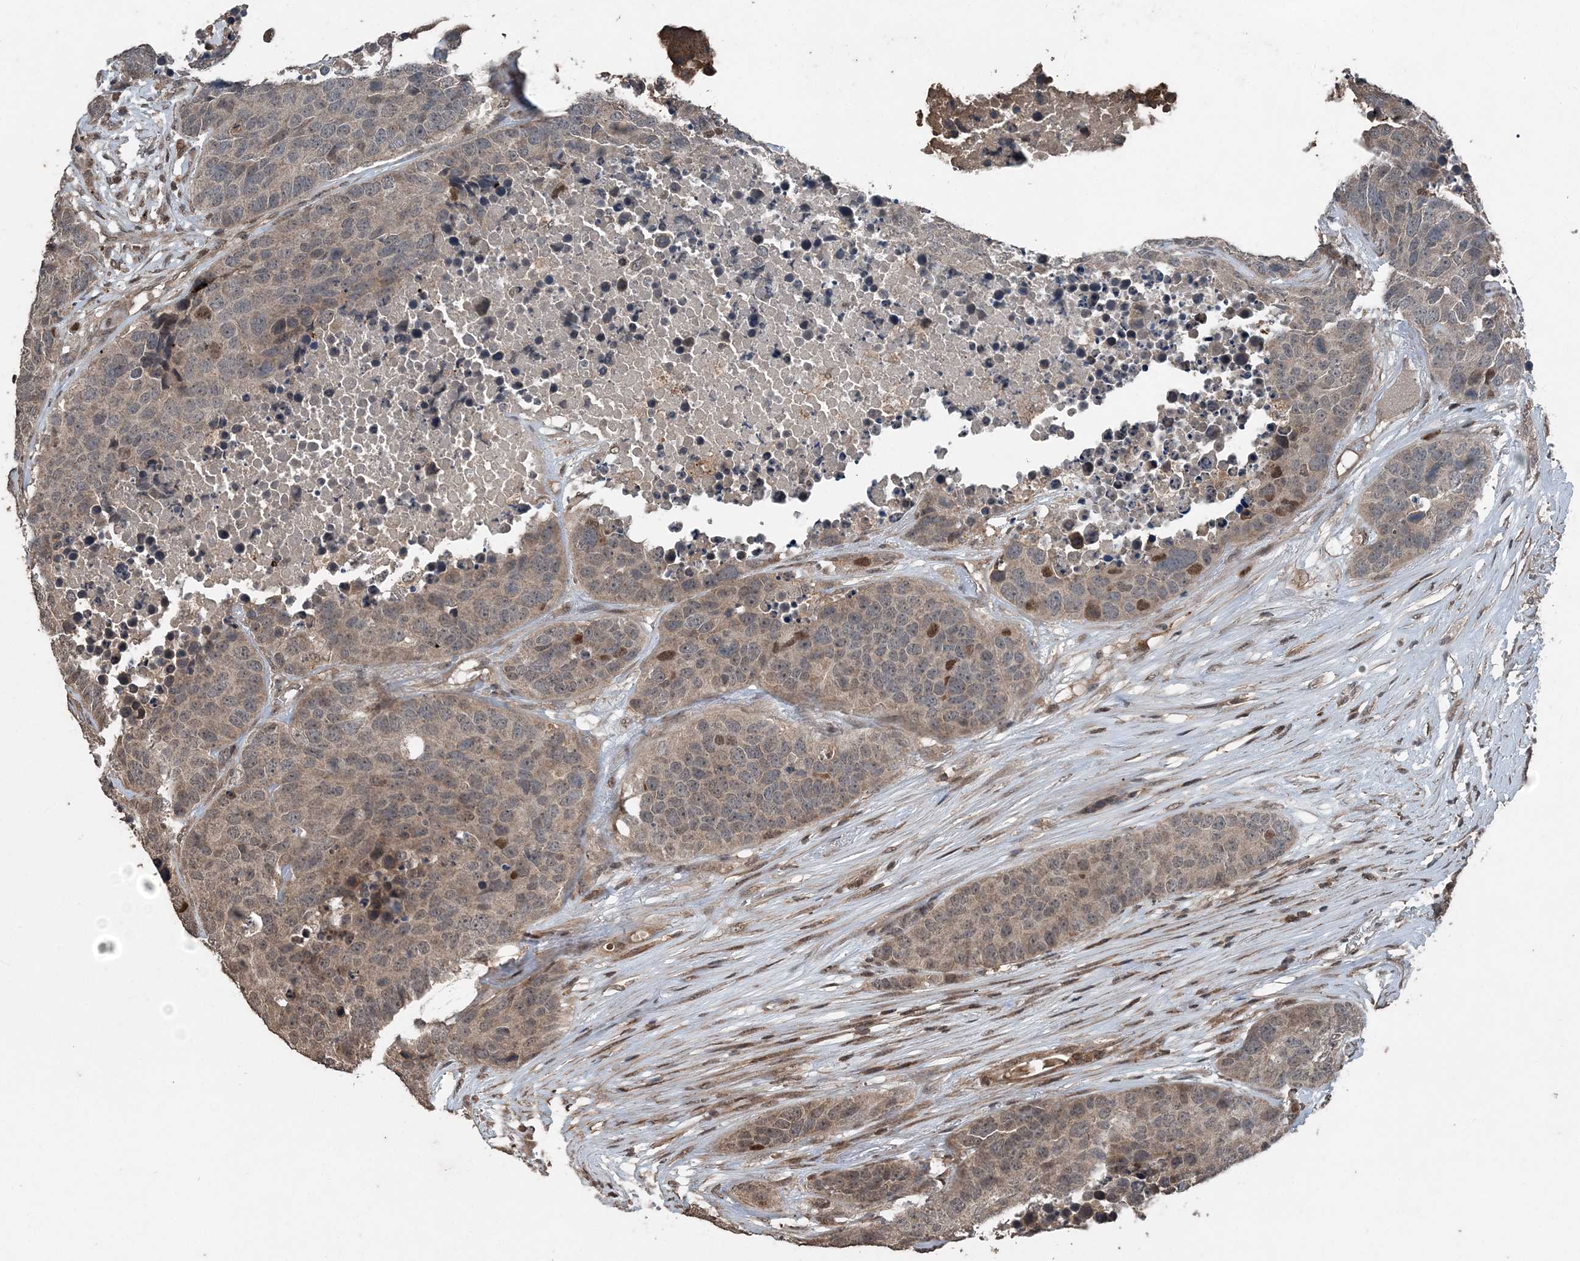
{"staining": {"intensity": "weak", "quantity": ">75%", "location": "cytoplasmic/membranous,nuclear"}, "tissue": "carcinoid", "cell_type": "Tumor cells", "image_type": "cancer", "snomed": [{"axis": "morphology", "description": "Carcinoid, malignant, NOS"}, {"axis": "topography", "description": "Lung"}], "caption": "IHC (DAB (3,3'-diaminobenzidine)) staining of human carcinoid (malignant) shows weak cytoplasmic/membranous and nuclear protein positivity in approximately >75% of tumor cells.", "gene": "CFL1", "patient": {"sex": "male", "age": 60}}